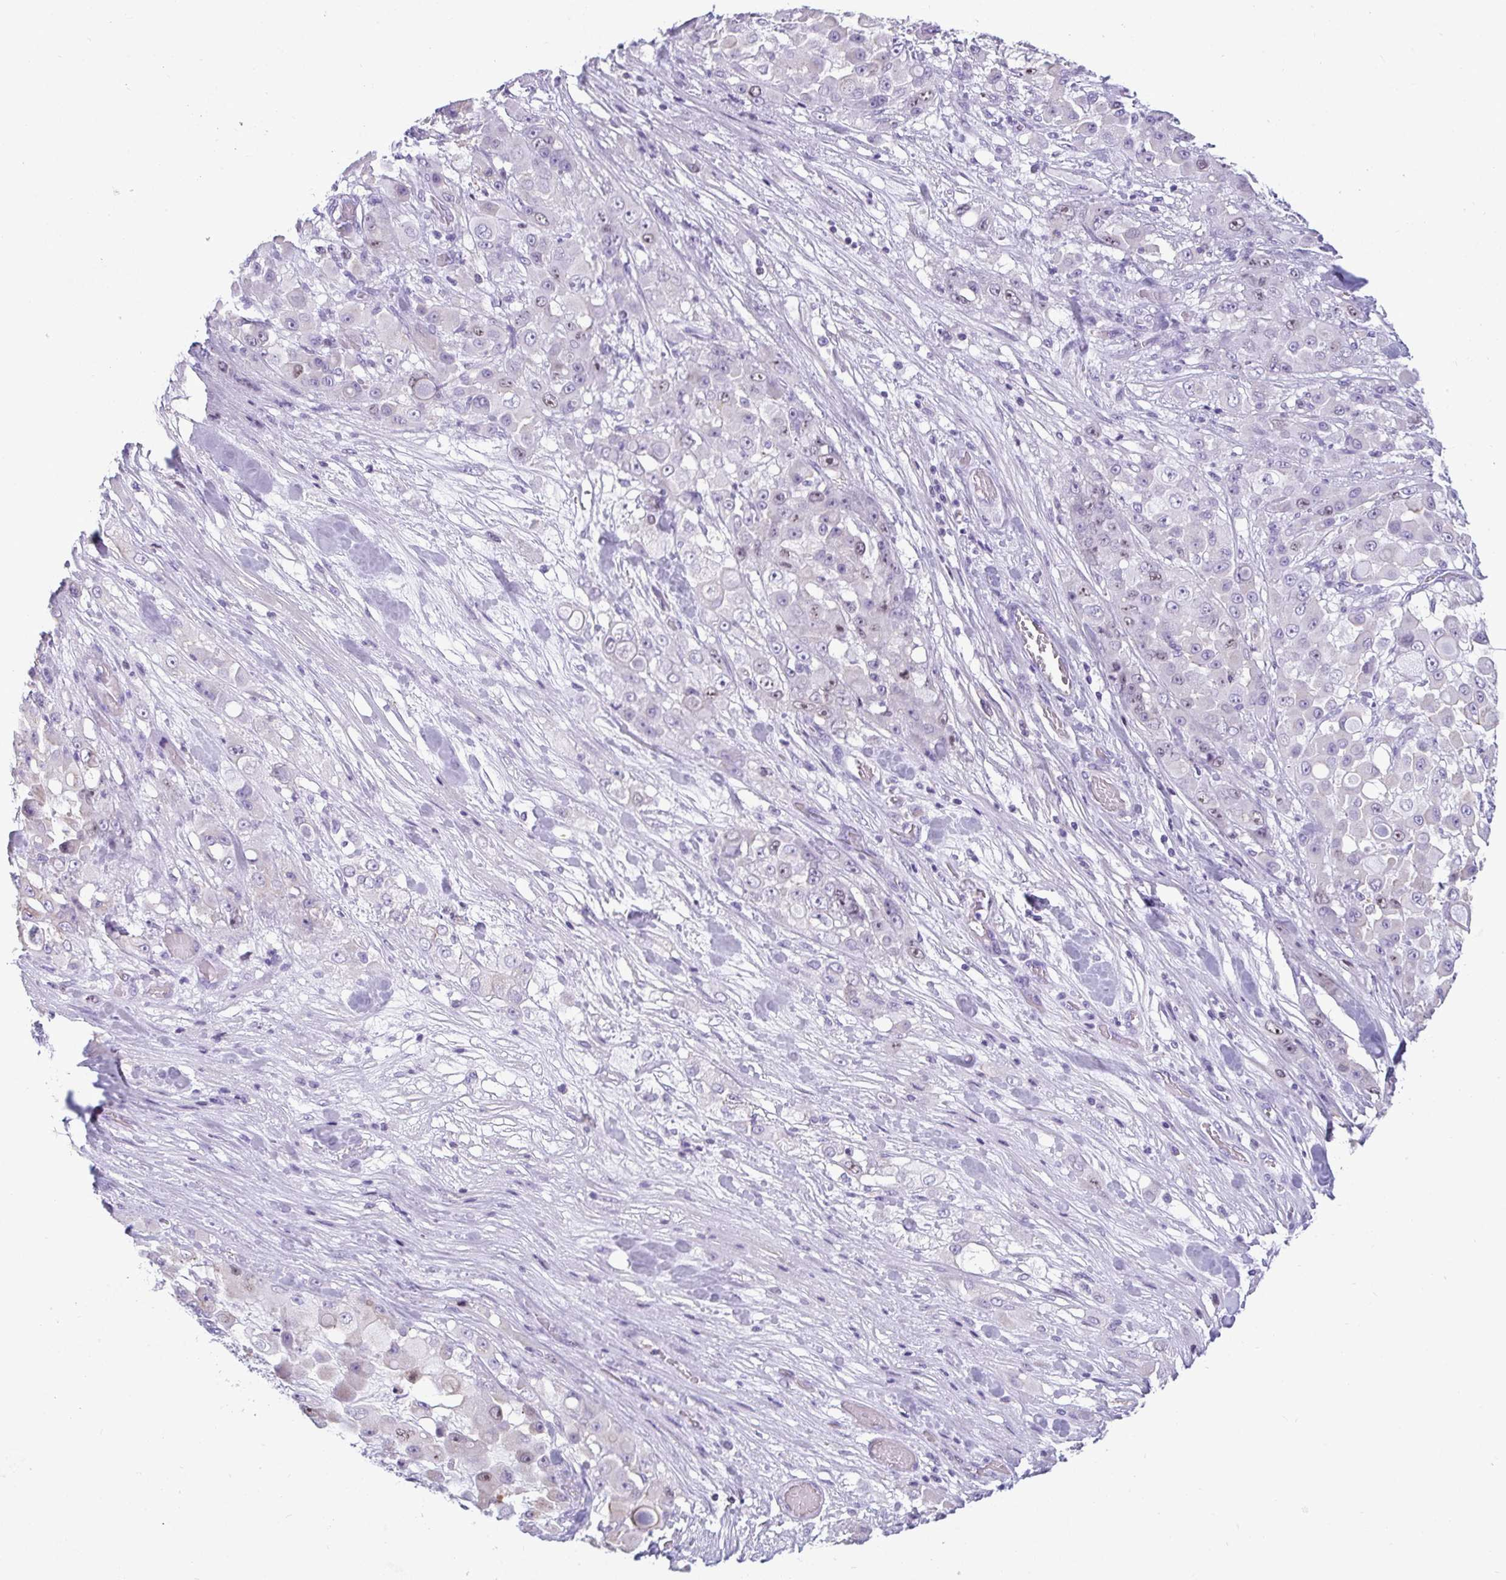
{"staining": {"intensity": "weak", "quantity": "<25%", "location": "nuclear"}, "tissue": "stomach cancer", "cell_type": "Tumor cells", "image_type": "cancer", "snomed": [{"axis": "morphology", "description": "Adenocarcinoma, NOS"}, {"axis": "topography", "description": "Stomach"}], "caption": "Immunohistochemistry (IHC) of stomach cancer shows no staining in tumor cells.", "gene": "SUZ12", "patient": {"sex": "female", "age": 76}}